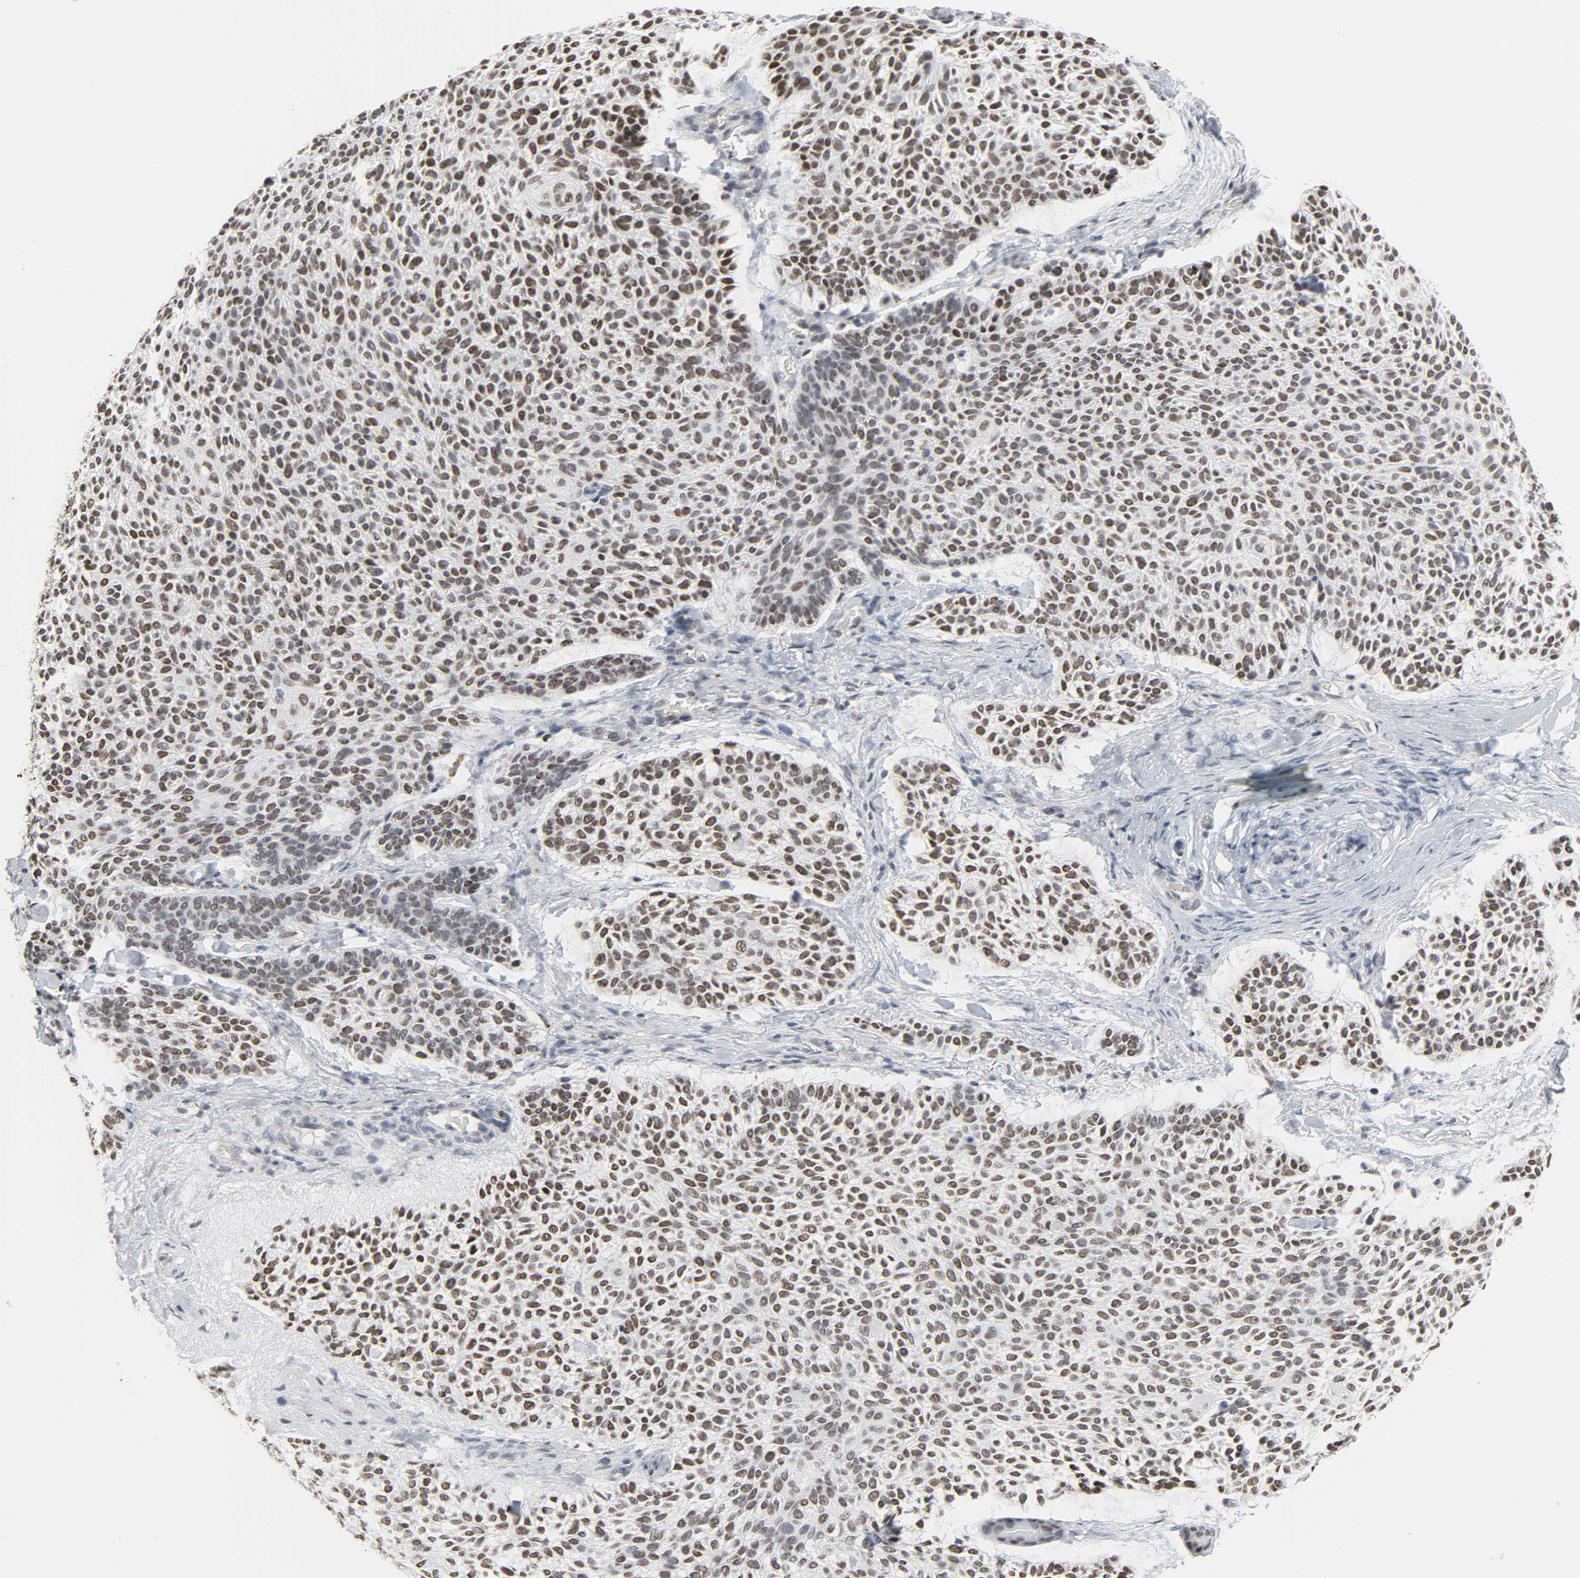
{"staining": {"intensity": "weak", "quantity": "25%-75%", "location": "nuclear"}, "tissue": "skin cancer", "cell_type": "Tumor cells", "image_type": "cancer", "snomed": [{"axis": "morphology", "description": "Normal tissue, NOS"}, {"axis": "morphology", "description": "Basal cell carcinoma"}, {"axis": "topography", "description": "Skin"}], "caption": "Tumor cells demonstrate weak nuclear positivity in approximately 25%-75% of cells in skin basal cell carcinoma.", "gene": "DAZAP1", "patient": {"sex": "female", "age": 70}}